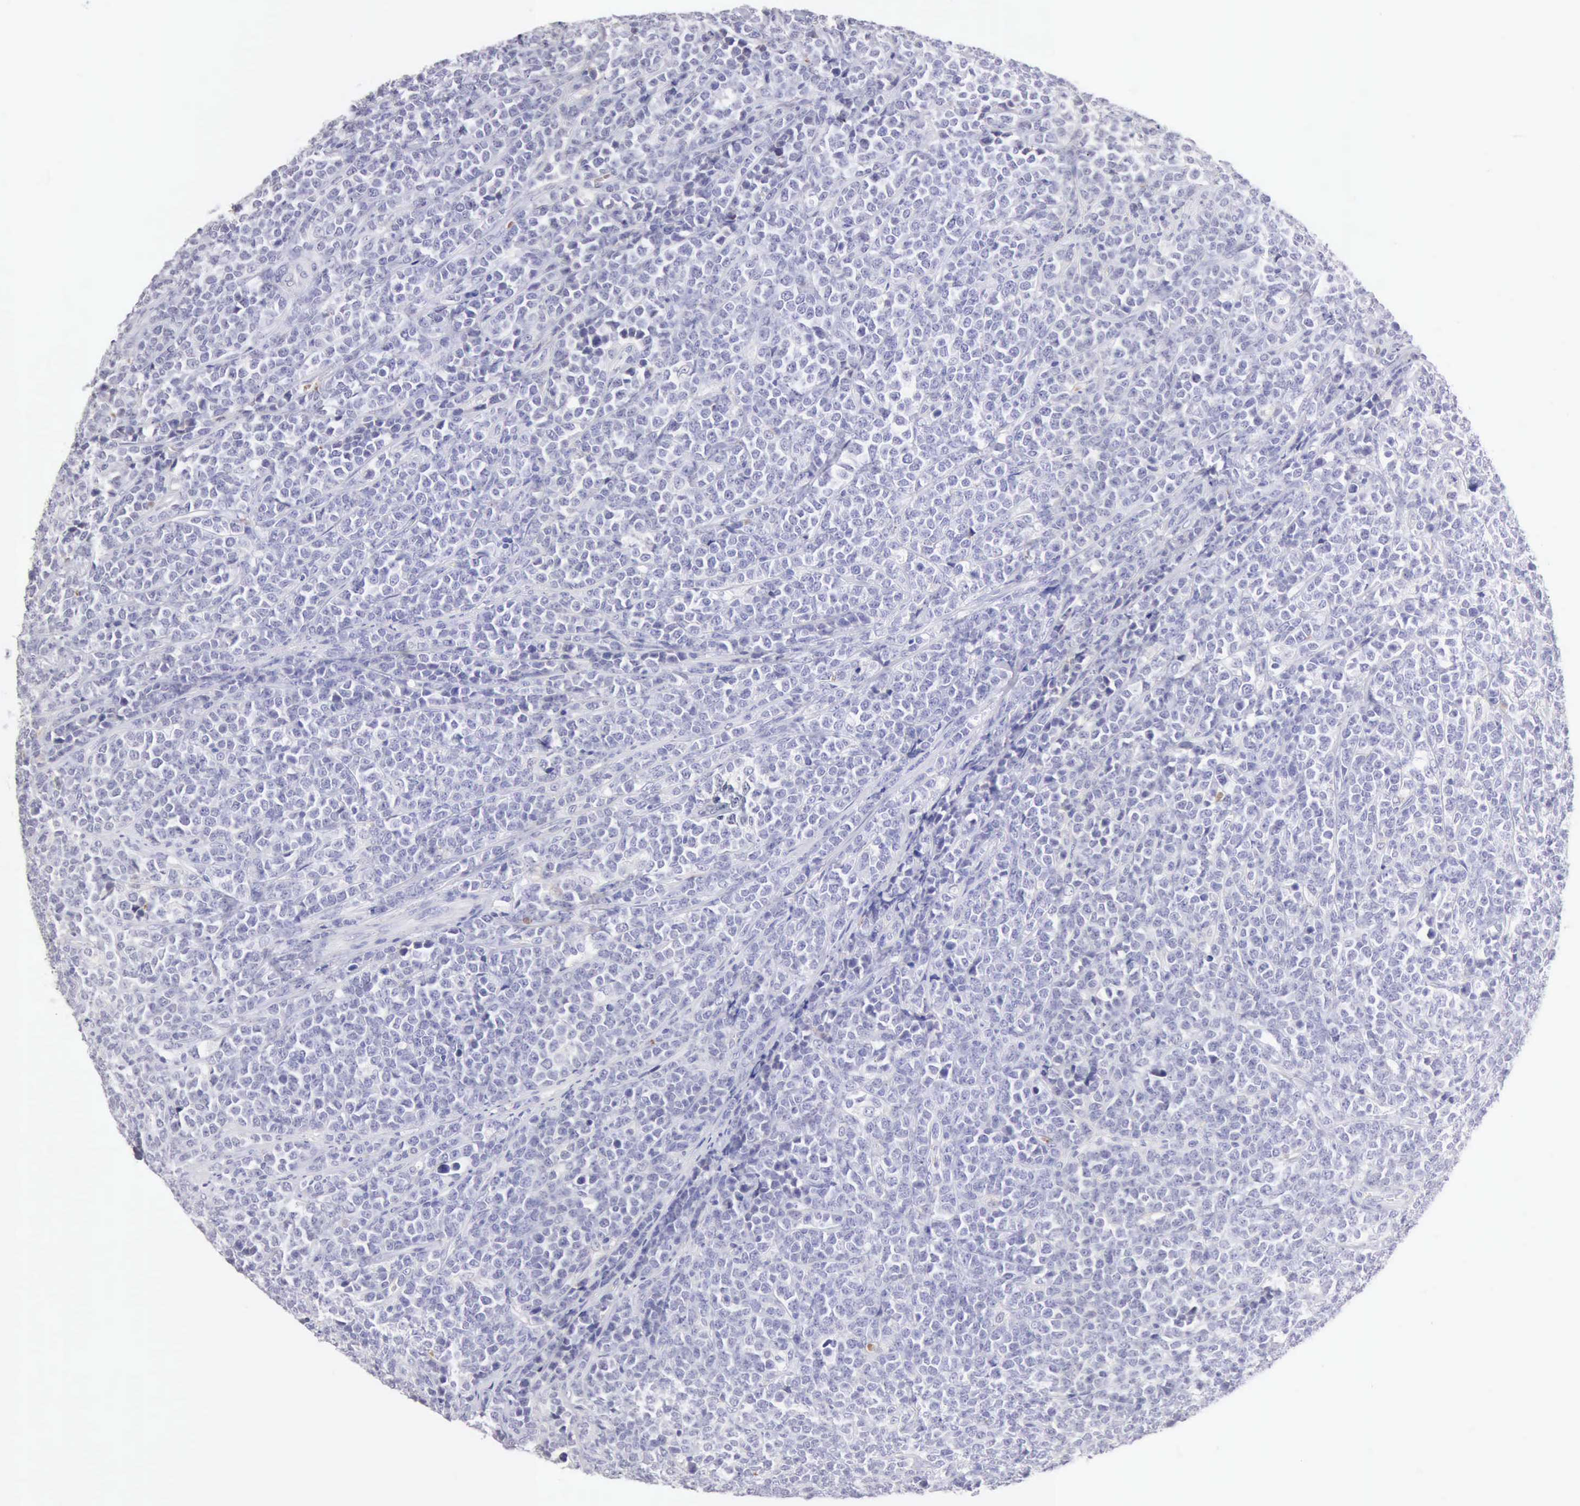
{"staining": {"intensity": "negative", "quantity": "none", "location": "none"}, "tissue": "lymphoma", "cell_type": "Tumor cells", "image_type": "cancer", "snomed": [{"axis": "morphology", "description": "Malignant lymphoma, non-Hodgkin's type, High grade"}, {"axis": "topography", "description": "Small intestine"}, {"axis": "topography", "description": "Colon"}], "caption": "Immunohistochemical staining of malignant lymphoma, non-Hodgkin's type (high-grade) reveals no significant expression in tumor cells.", "gene": "RNASE1", "patient": {"sex": "male", "age": 8}}